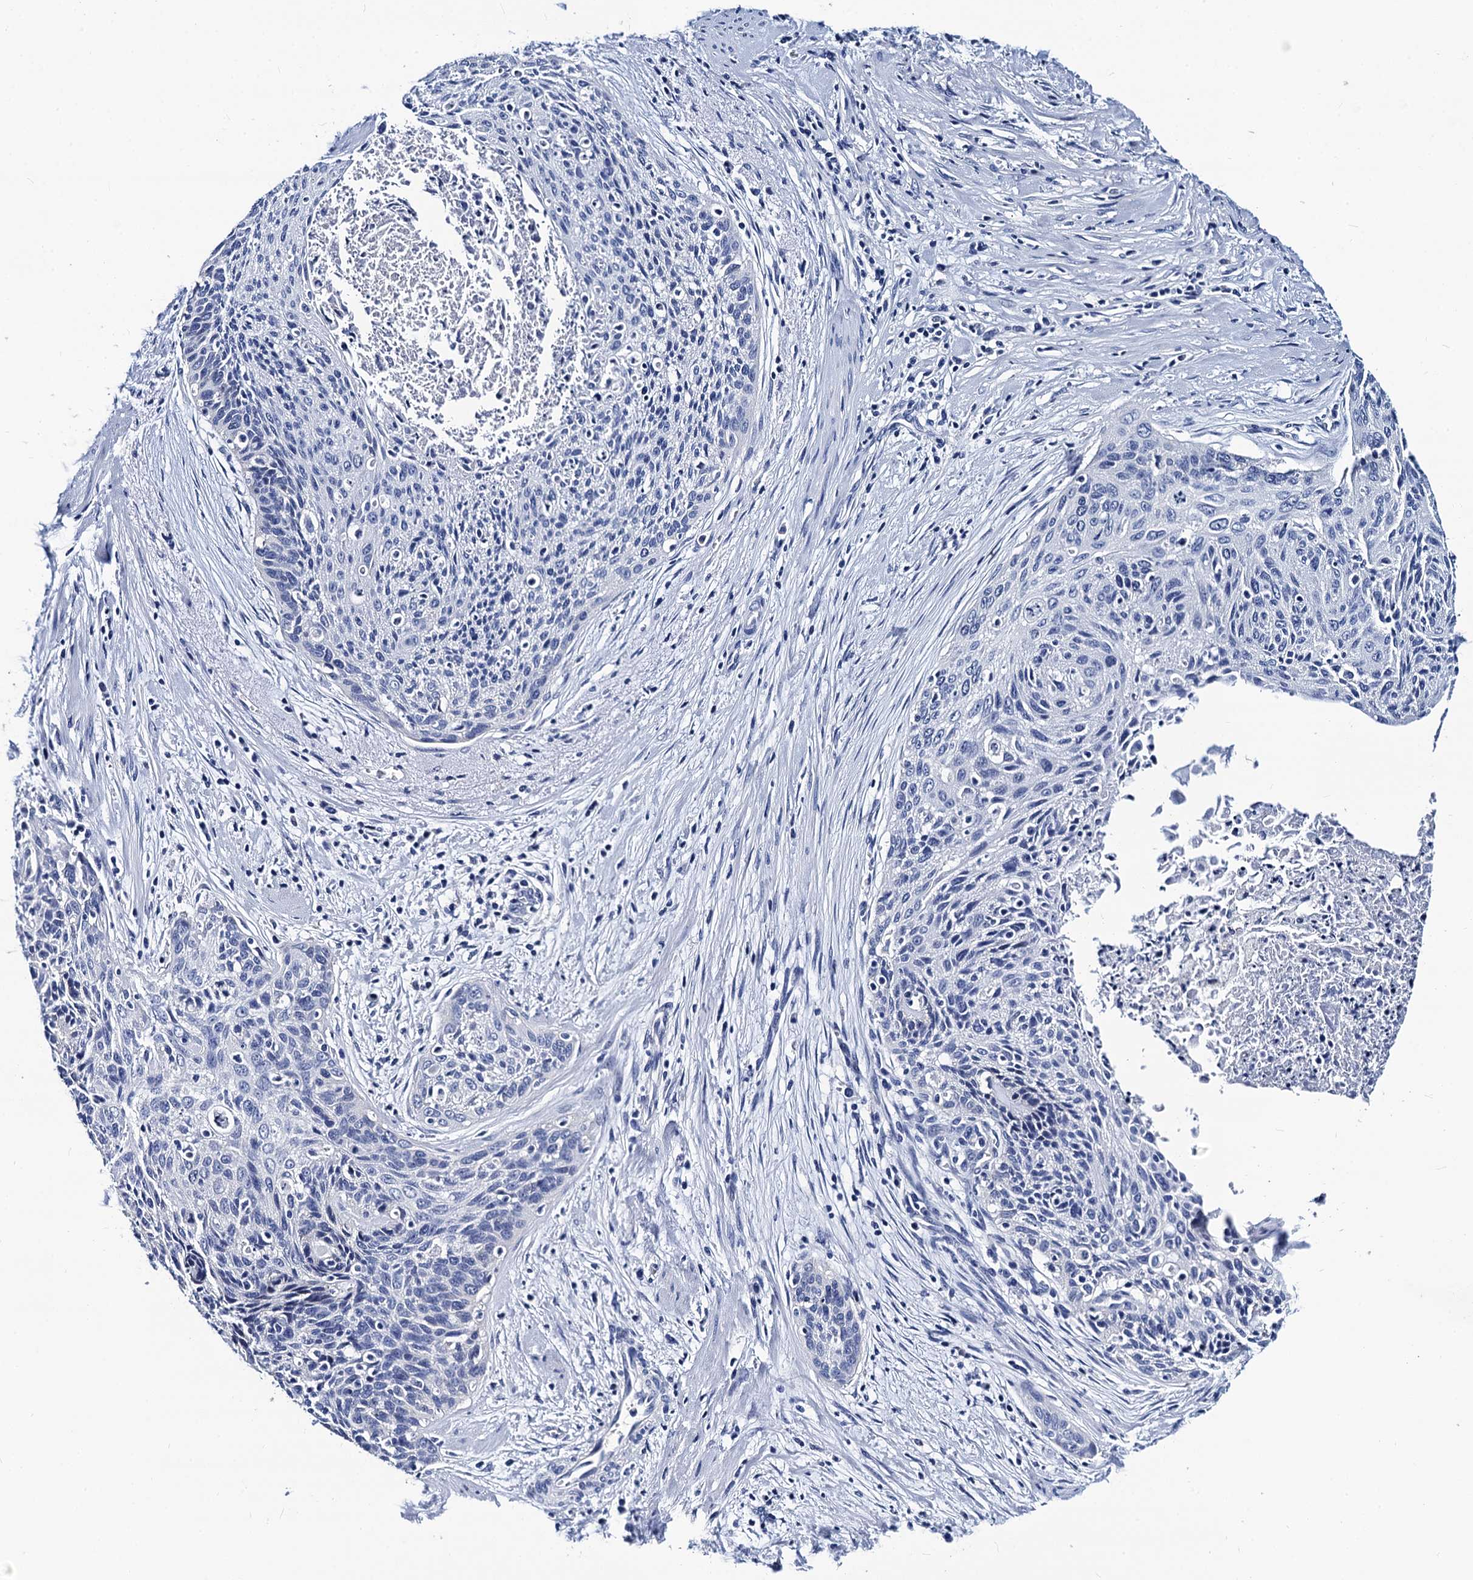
{"staining": {"intensity": "negative", "quantity": "none", "location": "none"}, "tissue": "cervical cancer", "cell_type": "Tumor cells", "image_type": "cancer", "snomed": [{"axis": "morphology", "description": "Squamous cell carcinoma, NOS"}, {"axis": "topography", "description": "Cervix"}], "caption": "Protein analysis of squamous cell carcinoma (cervical) demonstrates no significant expression in tumor cells. (DAB (3,3'-diaminobenzidine) immunohistochemistry visualized using brightfield microscopy, high magnification).", "gene": "LRRC30", "patient": {"sex": "female", "age": 55}}